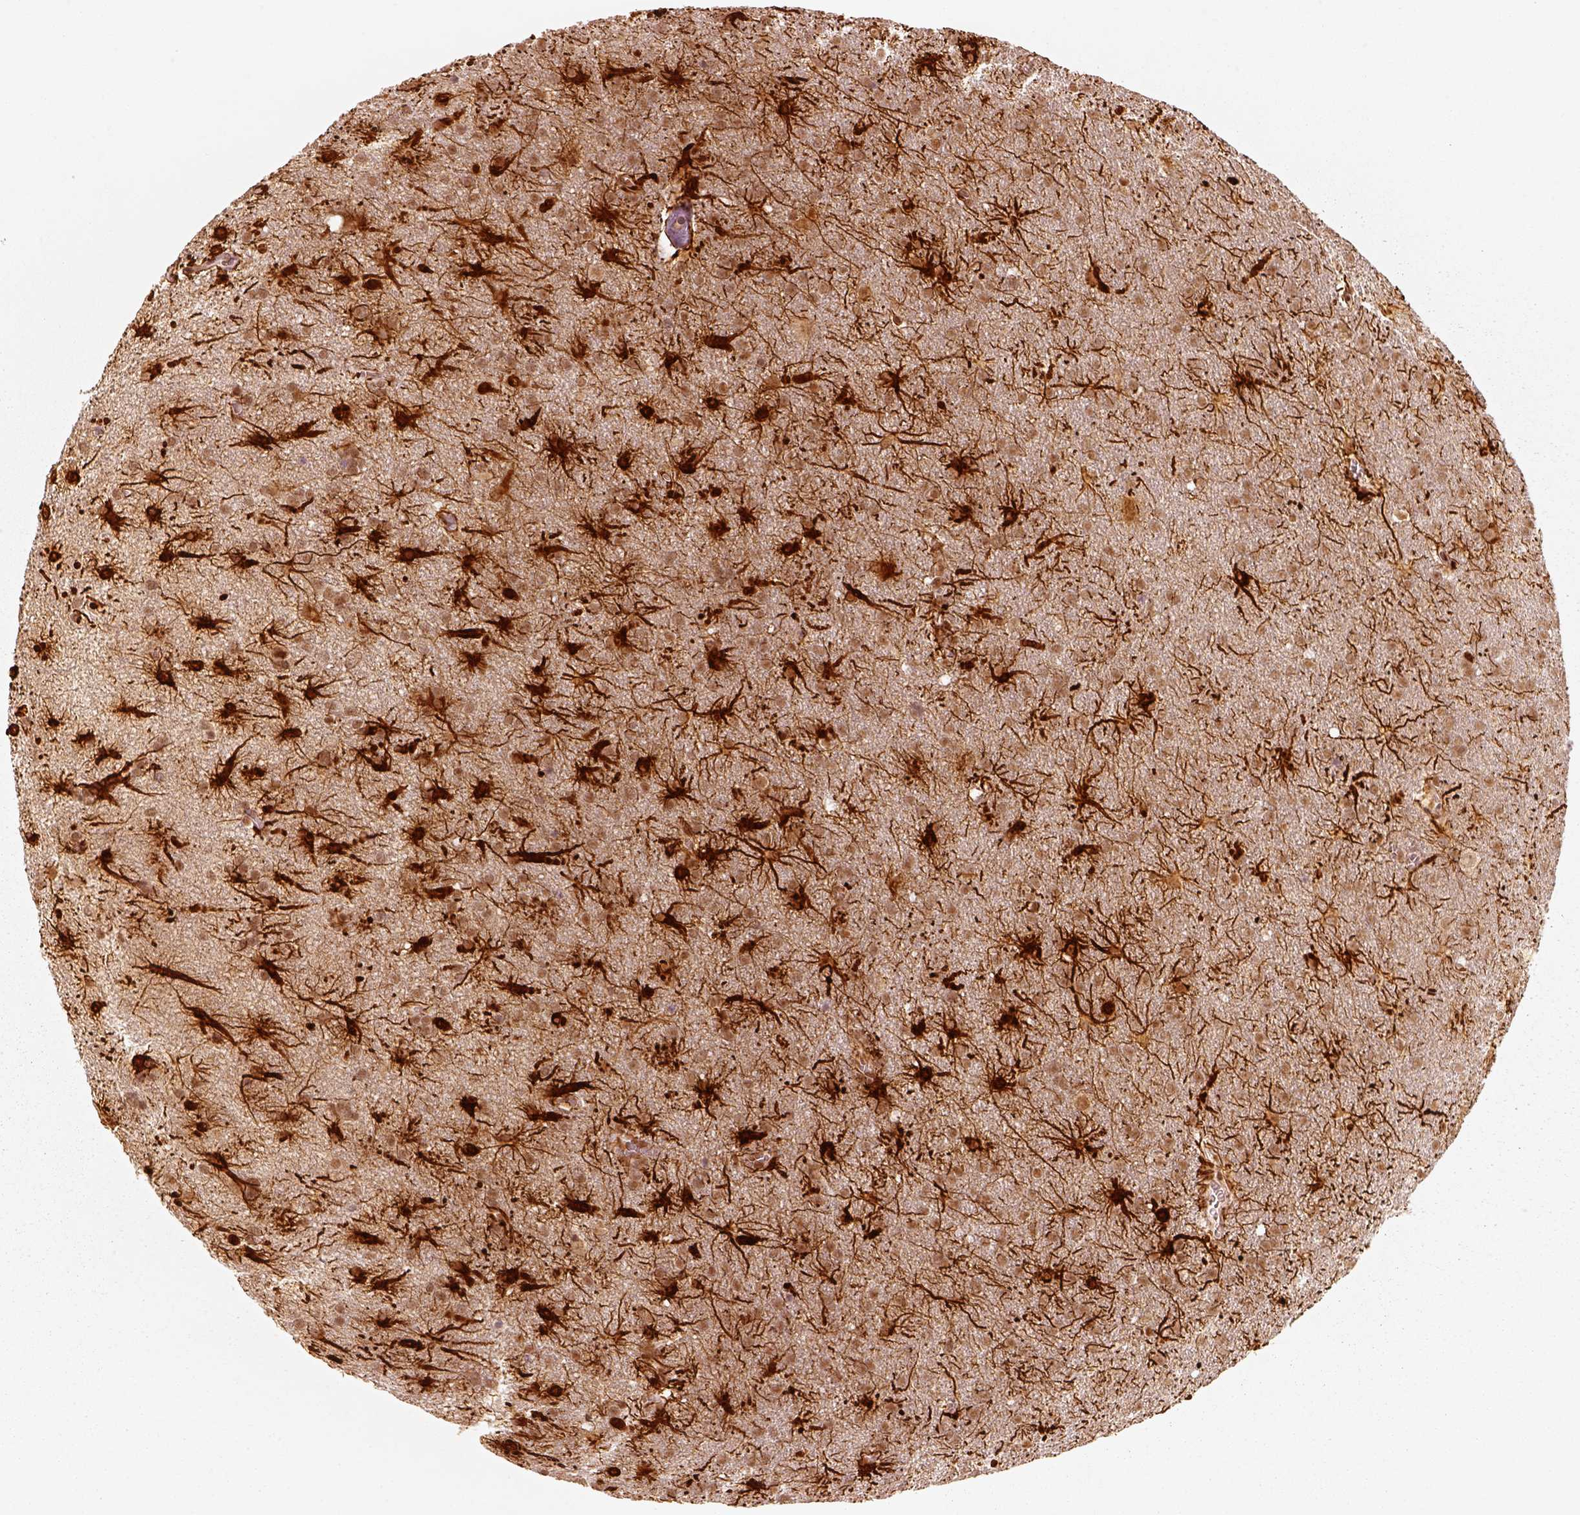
{"staining": {"intensity": "moderate", "quantity": ">75%", "location": "nuclear"}, "tissue": "glioma", "cell_type": "Tumor cells", "image_type": "cancer", "snomed": [{"axis": "morphology", "description": "Glioma, malignant, Low grade"}, {"axis": "topography", "description": "Brain"}], "caption": "Malignant low-grade glioma was stained to show a protein in brown. There is medium levels of moderate nuclear staining in approximately >75% of tumor cells.", "gene": "GMEB2", "patient": {"sex": "male", "age": 58}}